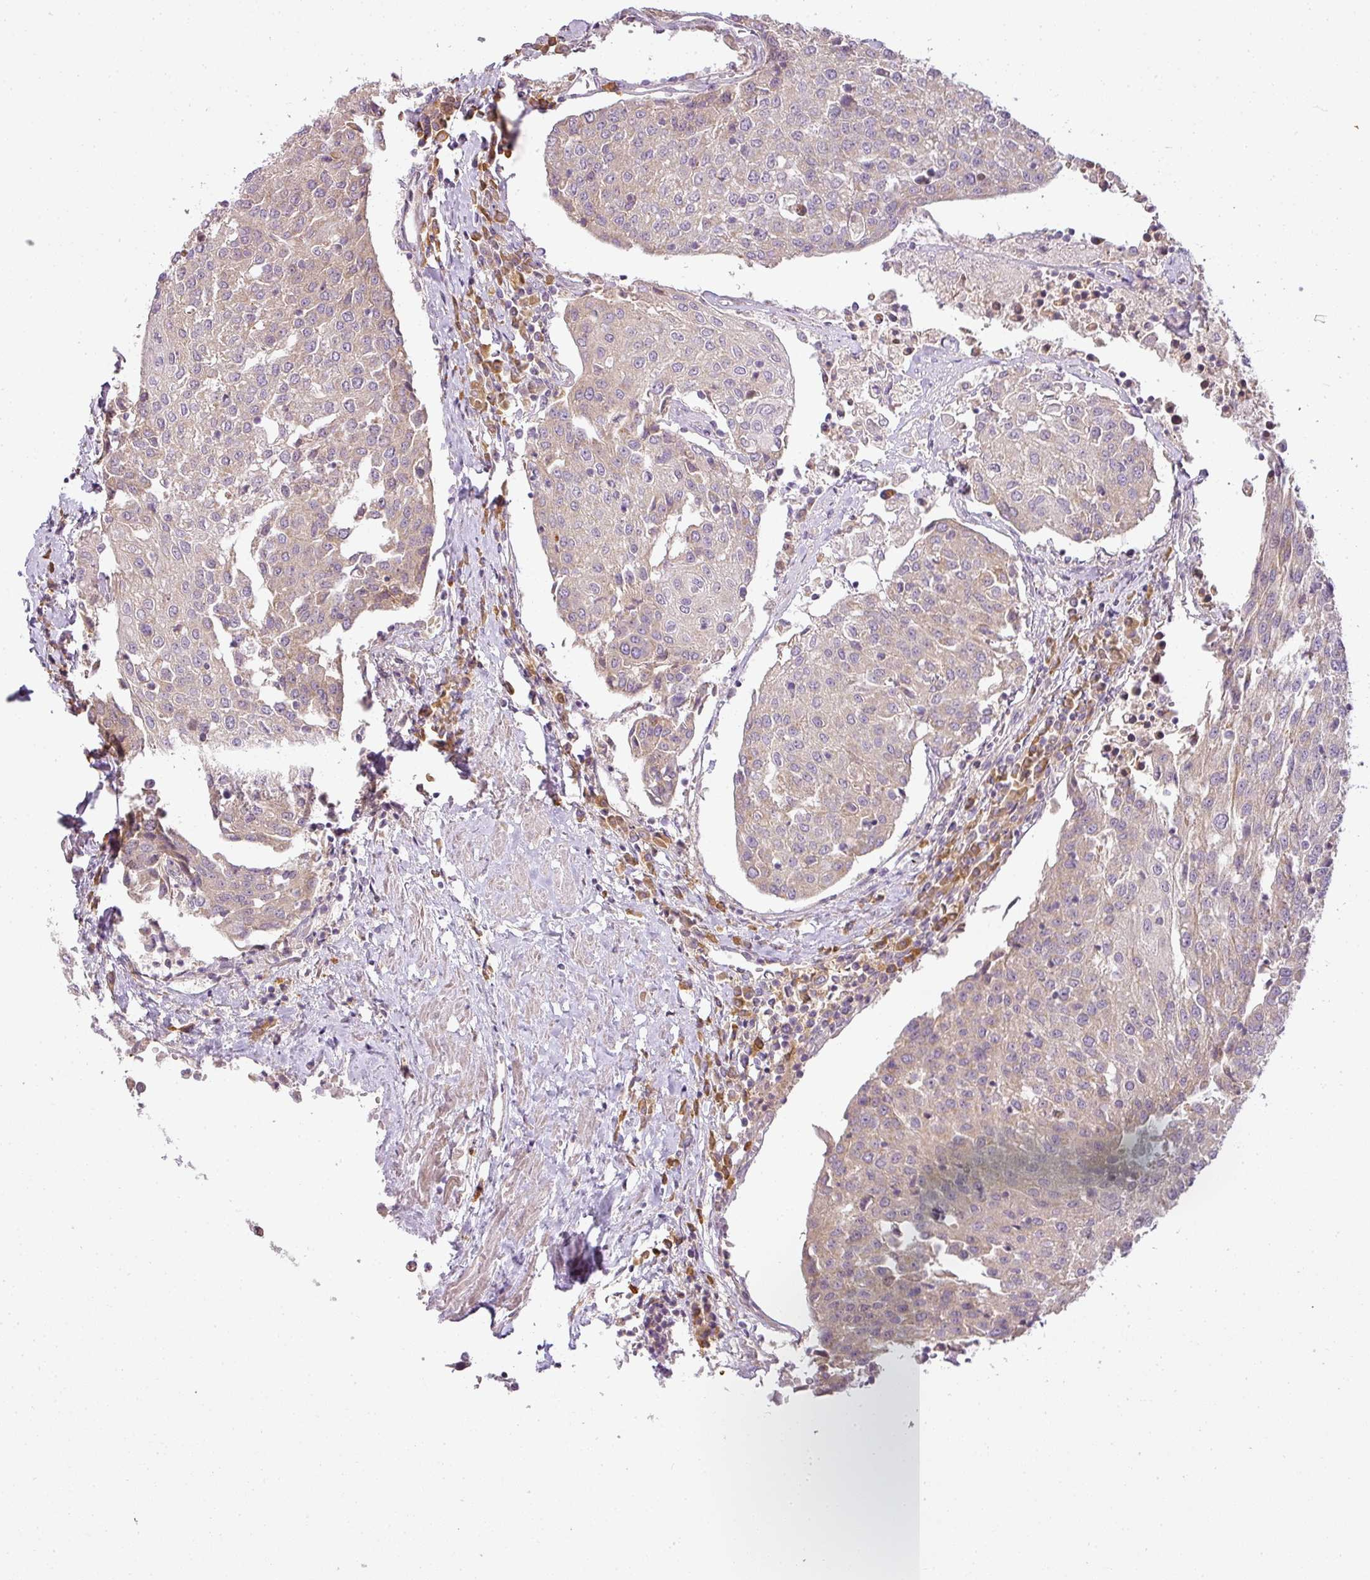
{"staining": {"intensity": "weak", "quantity": "25%-75%", "location": "cytoplasmic/membranous"}, "tissue": "urothelial cancer", "cell_type": "Tumor cells", "image_type": "cancer", "snomed": [{"axis": "morphology", "description": "Urothelial carcinoma, High grade"}, {"axis": "topography", "description": "Urinary bladder"}], "caption": "Protein expression analysis of human urothelial cancer reveals weak cytoplasmic/membranous expression in about 25%-75% of tumor cells.", "gene": "LY75", "patient": {"sex": "female", "age": 85}}